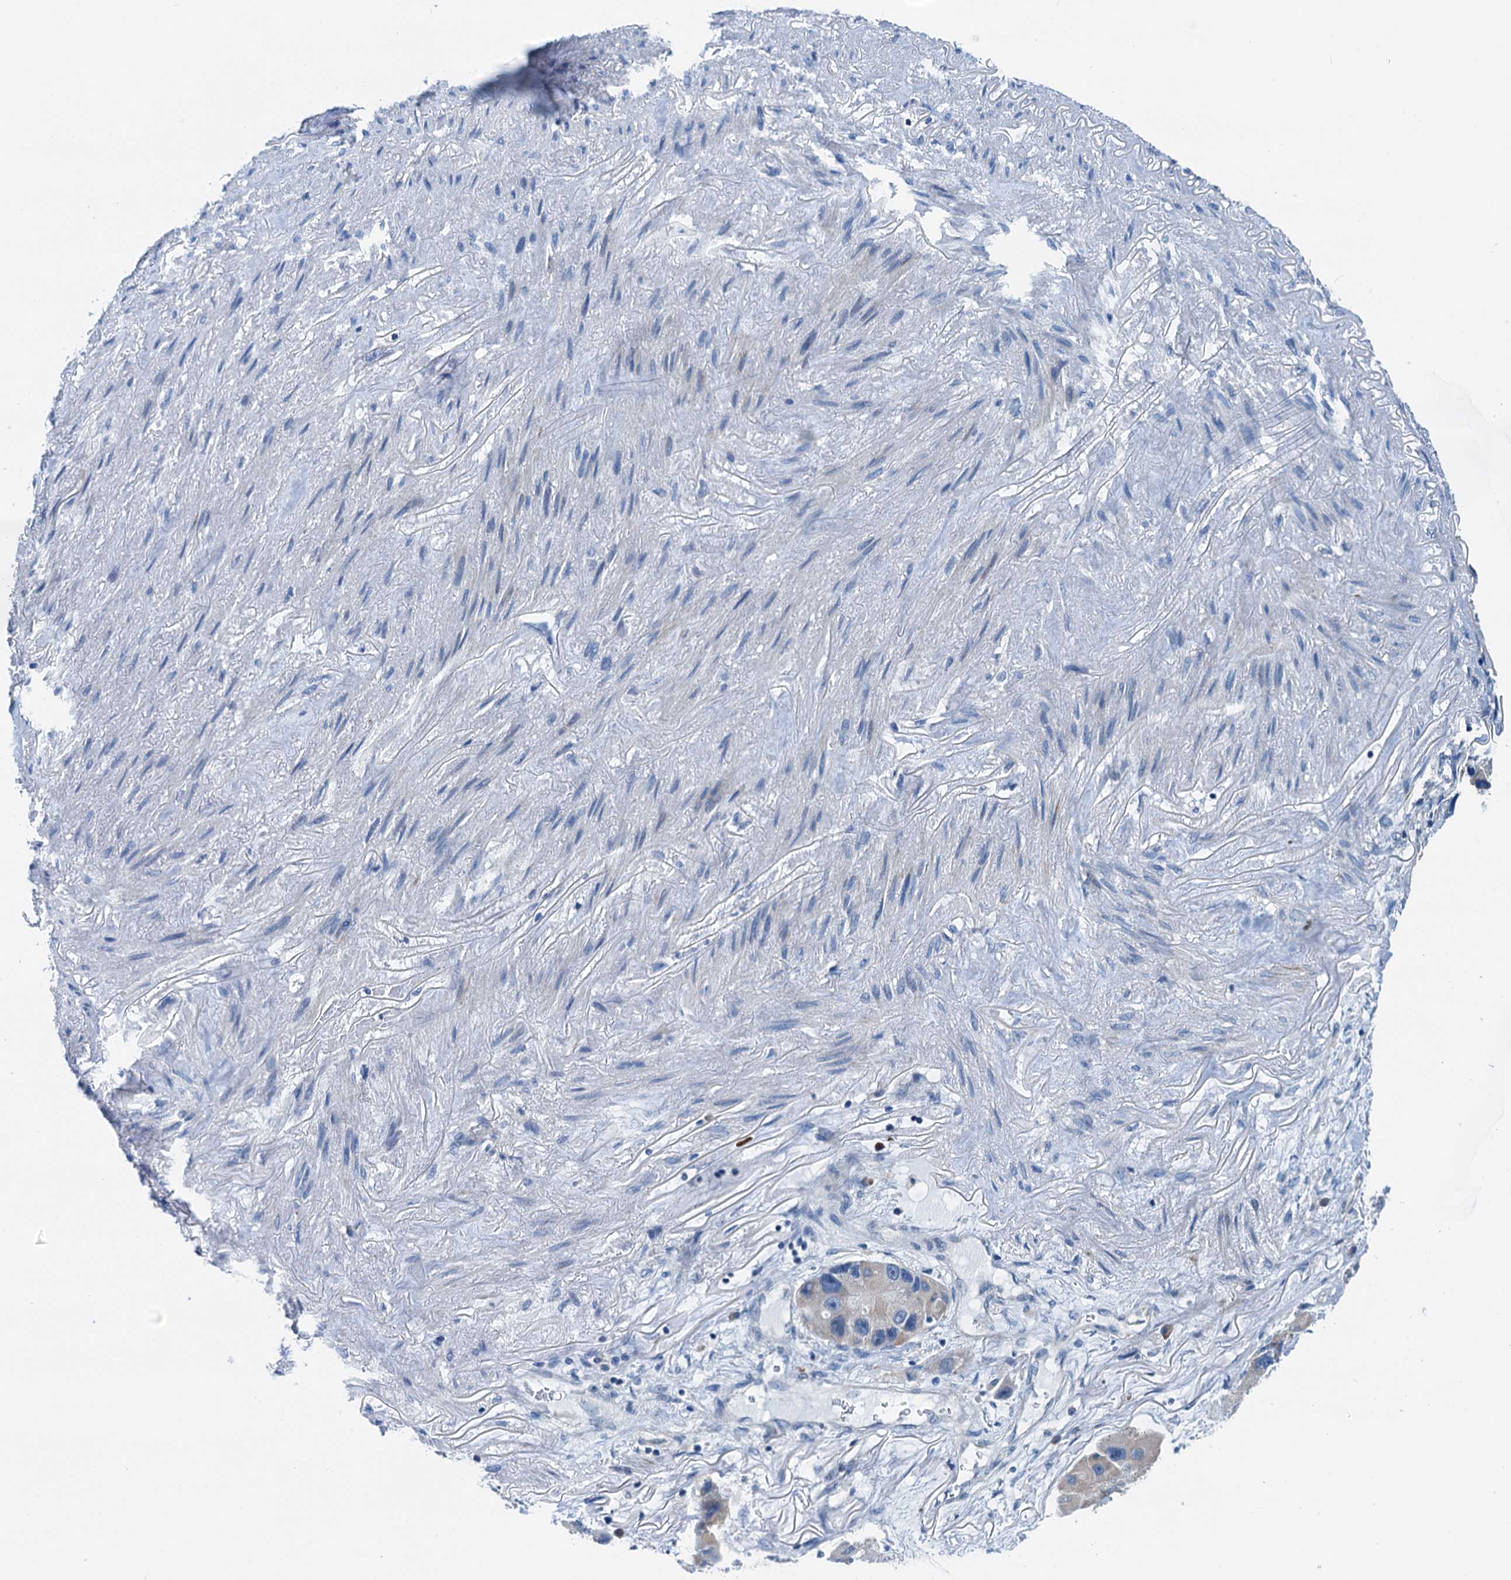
{"staining": {"intensity": "weak", "quantity": "<25%", "location": "cytoplasmic/membranous"}, "tissue": "lung cancer", "cell_type": "Tumor cells", "image_type": "cancer", "snomed": [{"axis": "morphology", "description": "Adenocarcinoma, NOS"}, {"axis": "topography", "description": "Lung"}], "caption": "Tumor cells show no significant protein staining in adenocarcinoma (lung).", "gene": "ELAC1", "patient": {"sex": "female", "age": 54}}